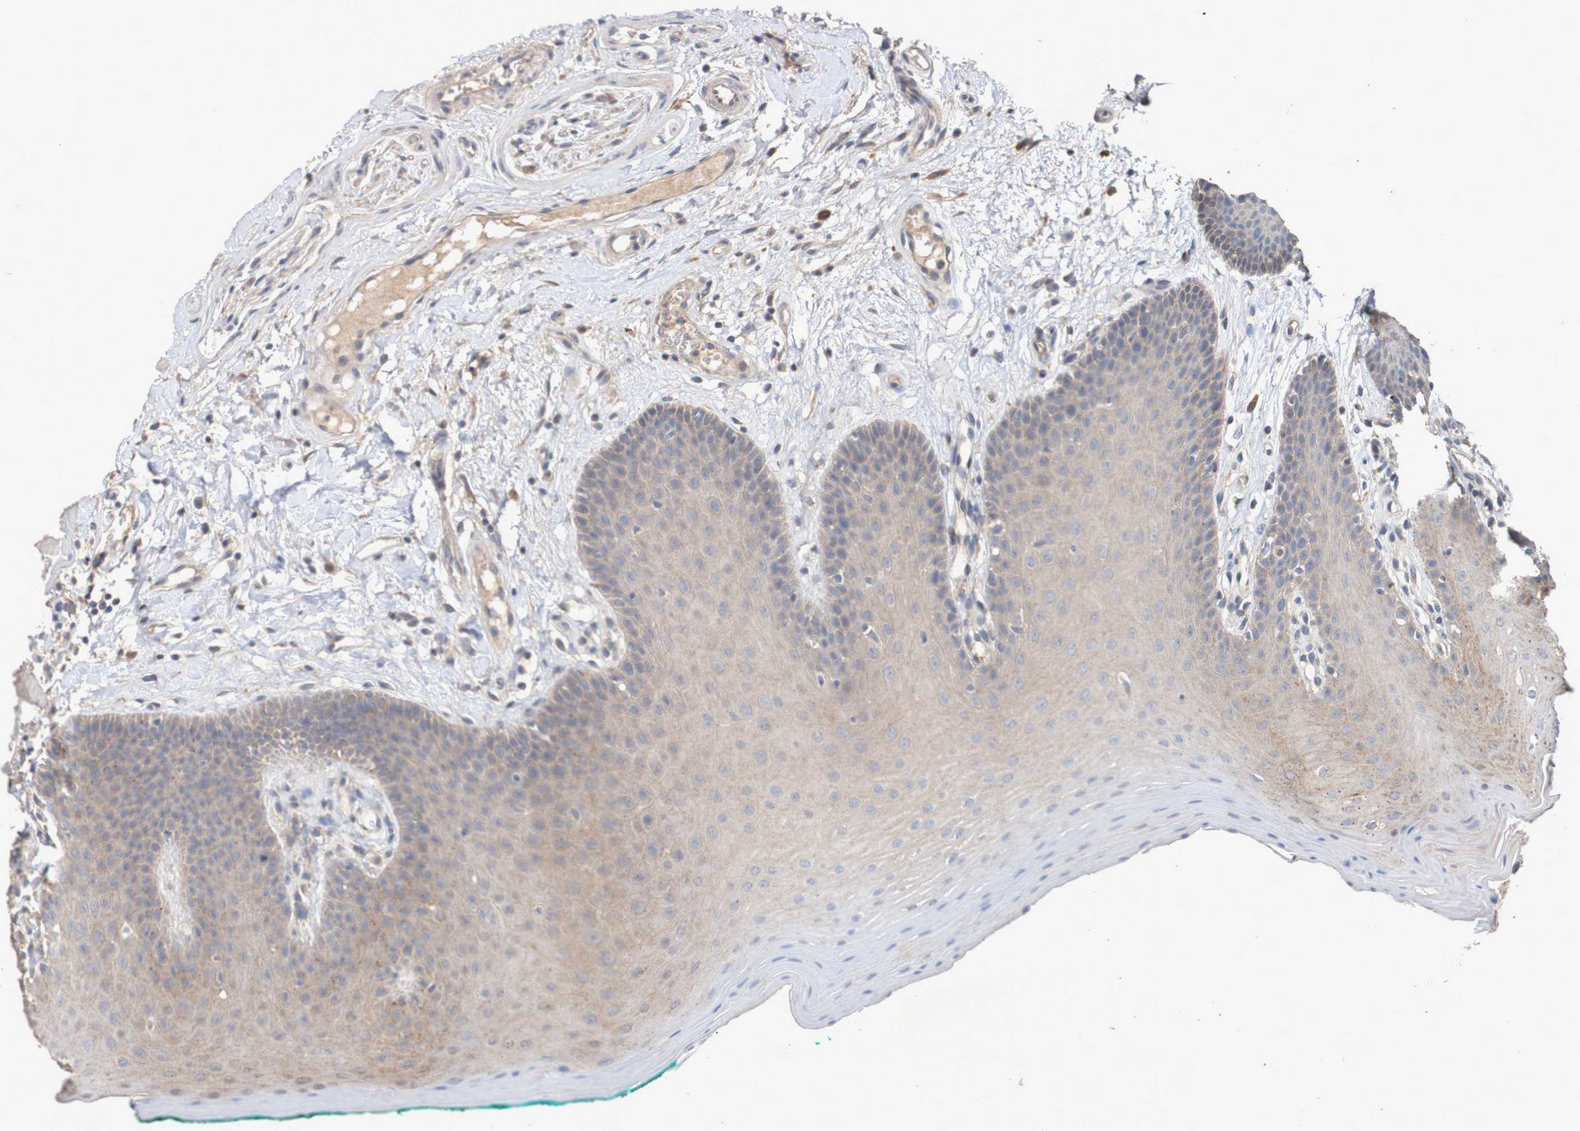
{"staining": {"intensity": "weak", "quantity": ">75%", "location": "cytoplasmic/membranous"}, "tissue": "oral mucosa", "cell_type": "Squamous epithelial cells", "image_type": "normal", "snomed": [{"axis": "morphology", "description": "Normal tissue, NOS"}, {"axis": "topography", "description": "Skeletal muscle"}, {"axis": "topography", "description": "Oral tissue"}], "caption": "Approximately >75% of squamous epithelial cells in unremarkable human oral mucosa exhibit weak cytoplasmic/membranous protein expression as visualized by brown immunohistochemical staining.", "gene": "PHYH", "patient": {"sex": "male", "age": 58}}